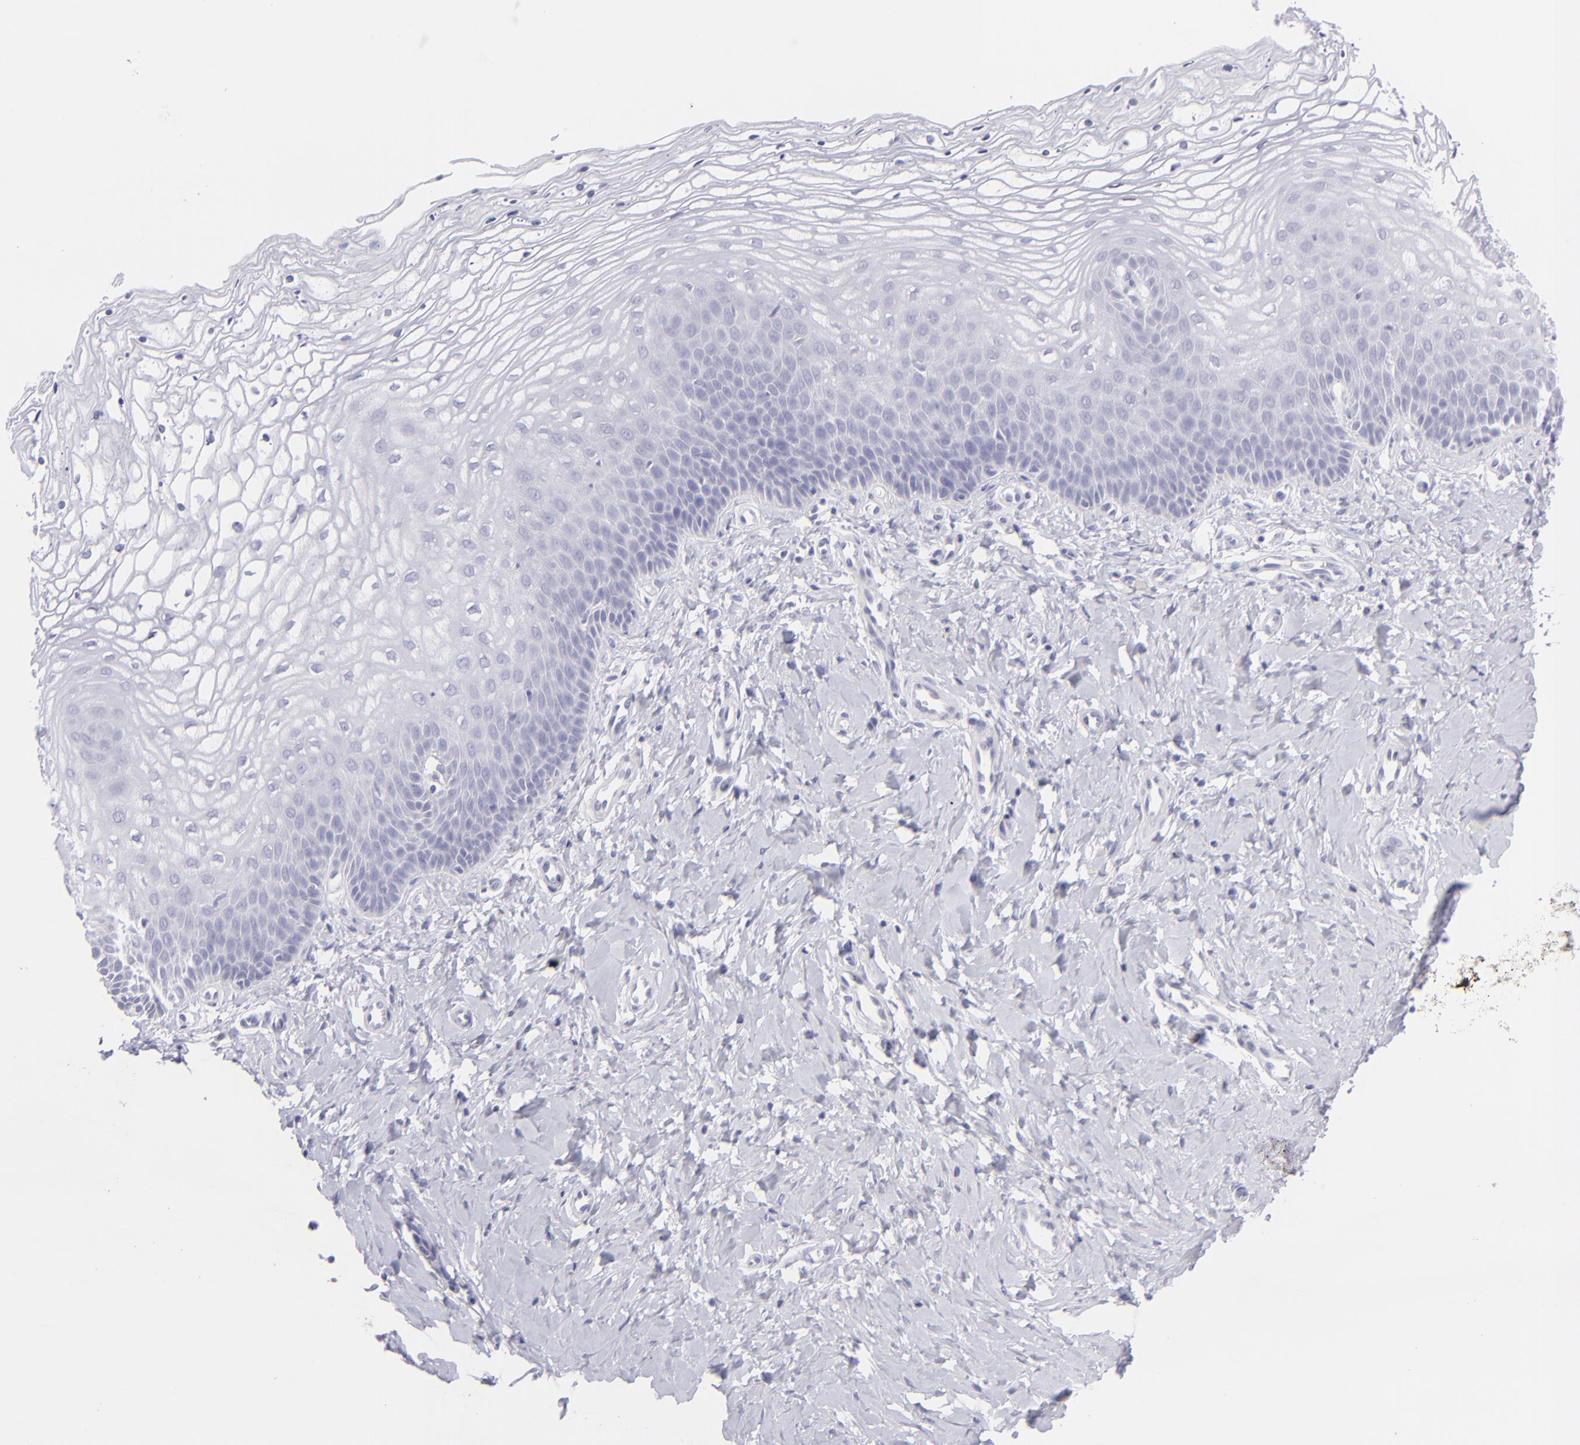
{"staining": {"intensity": "negative", "quantity": "none", "location": "none"}, "tissue": "vagina", "cell_type": "Squamous epithelial cells", "image_type": "normal", "snomed": [{"axis": "morphology", "description": "Normal tissue, NOS"}, {"axis": "topography", "description": "Vagina"}], "caption": "Protein analysis of normal vagina reveals no significant positivity in squamous epithelial cells.", "gene": "FCER2", "patient": {"sex": "female", "age": 68}}